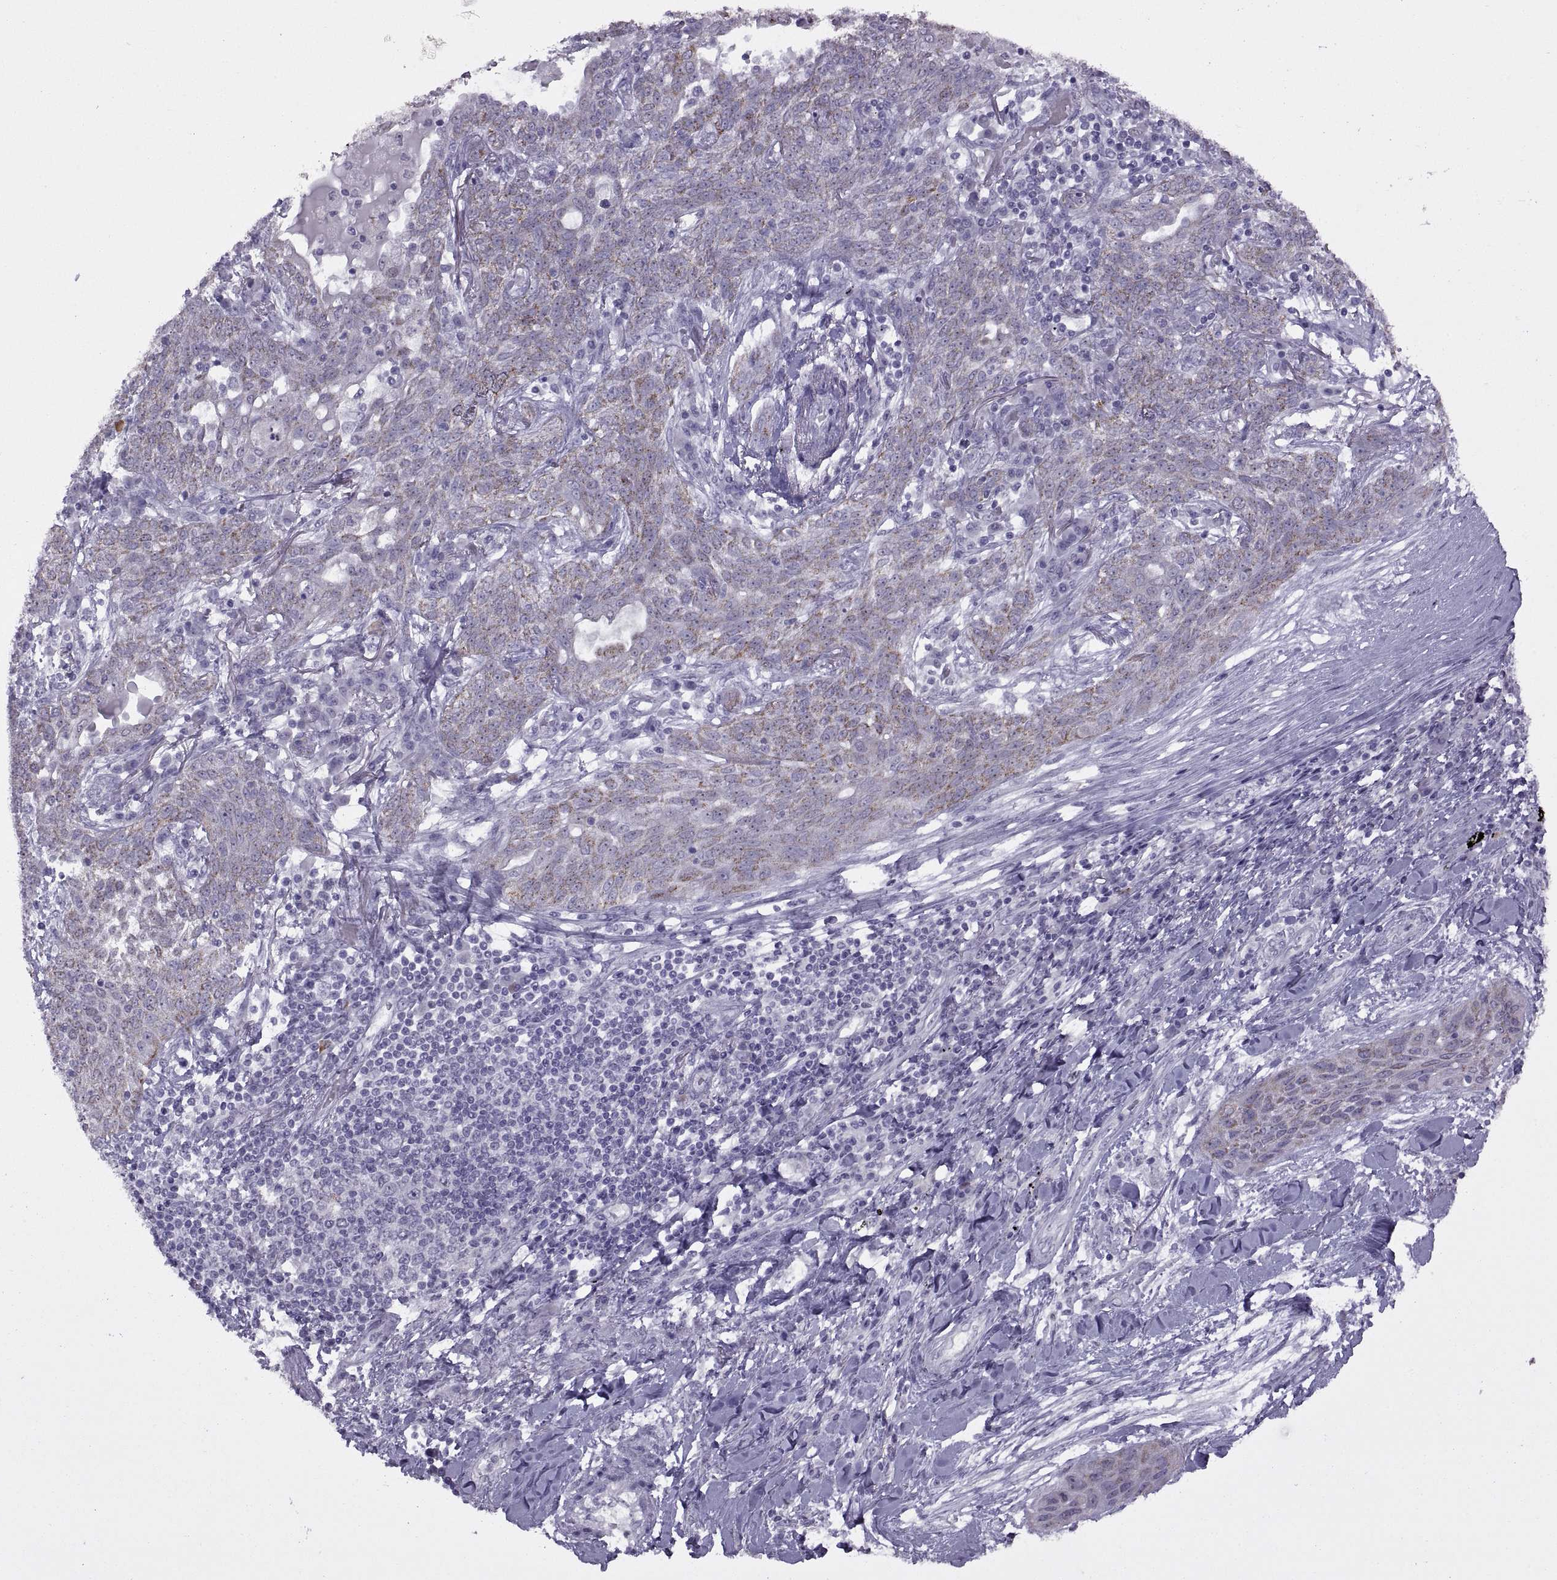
{"staining": {"intensity": "weak", "quantity": "25%-75%", "location": "cytoplasmic/membranous"}, "tissue": "lung cancer", "cell_type": "Tumor cells", "image_type": "cancer", "snomed": [{"axis": "morphology", "description": "Squamous cell carcinoma, NOS"}, {"axis": "topography", "description": "Lung"}], "caption": "Protein expression analysis of lung cancer (squamous cell carcinoma) exhibits weak cytoplasmic/membranous staining in about 25%-75% of tumor cells. The protein of interest is shown in brown color, while the nuclei are stained blue.", "gene": "ASIC2", "patient": {"sex": "female", "age": 70}}